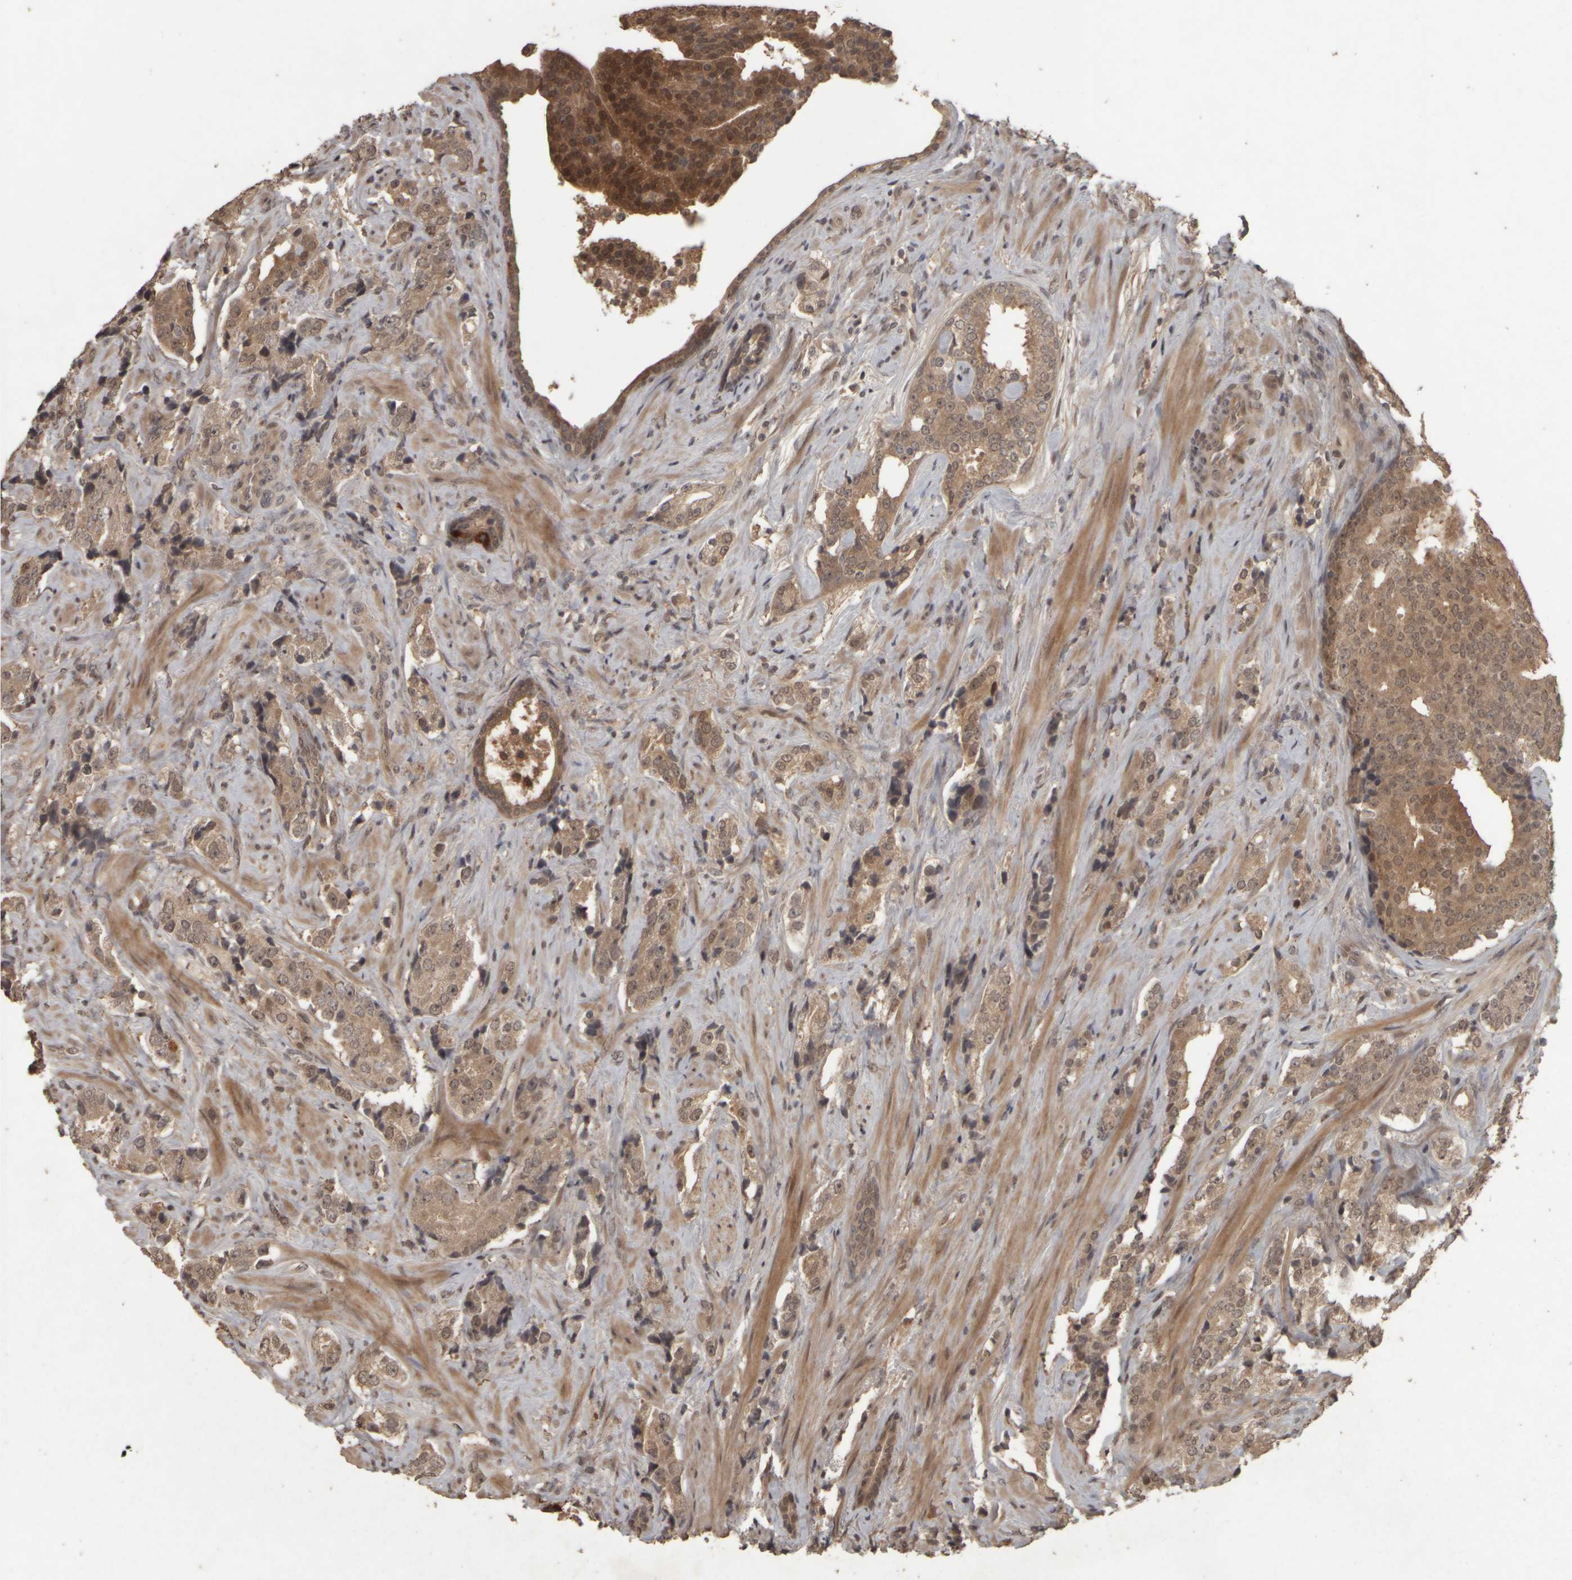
{"staining": {"intensity": "moderate", "quantity": ">75%", "location": "cytoplasmic/membranous"}, "tissue": "prostate cancer", "cell_type": "Tumor cells", "image_type": "cancer", "snomed": [{"axis": "morphology", "description": "Adenocarcinoma, High grade"}, {"axis": "topography", "description": "Prostate"}], "caption": "IHC (DAB) staining of human prostate cancer shows moderate cytoplasmic/membranous protein positivity in approximately >75% of tumor cells. Nuclei are stained in blue.", "gene": "ACO1", "patient": {"sex": "male", "age": 71}}